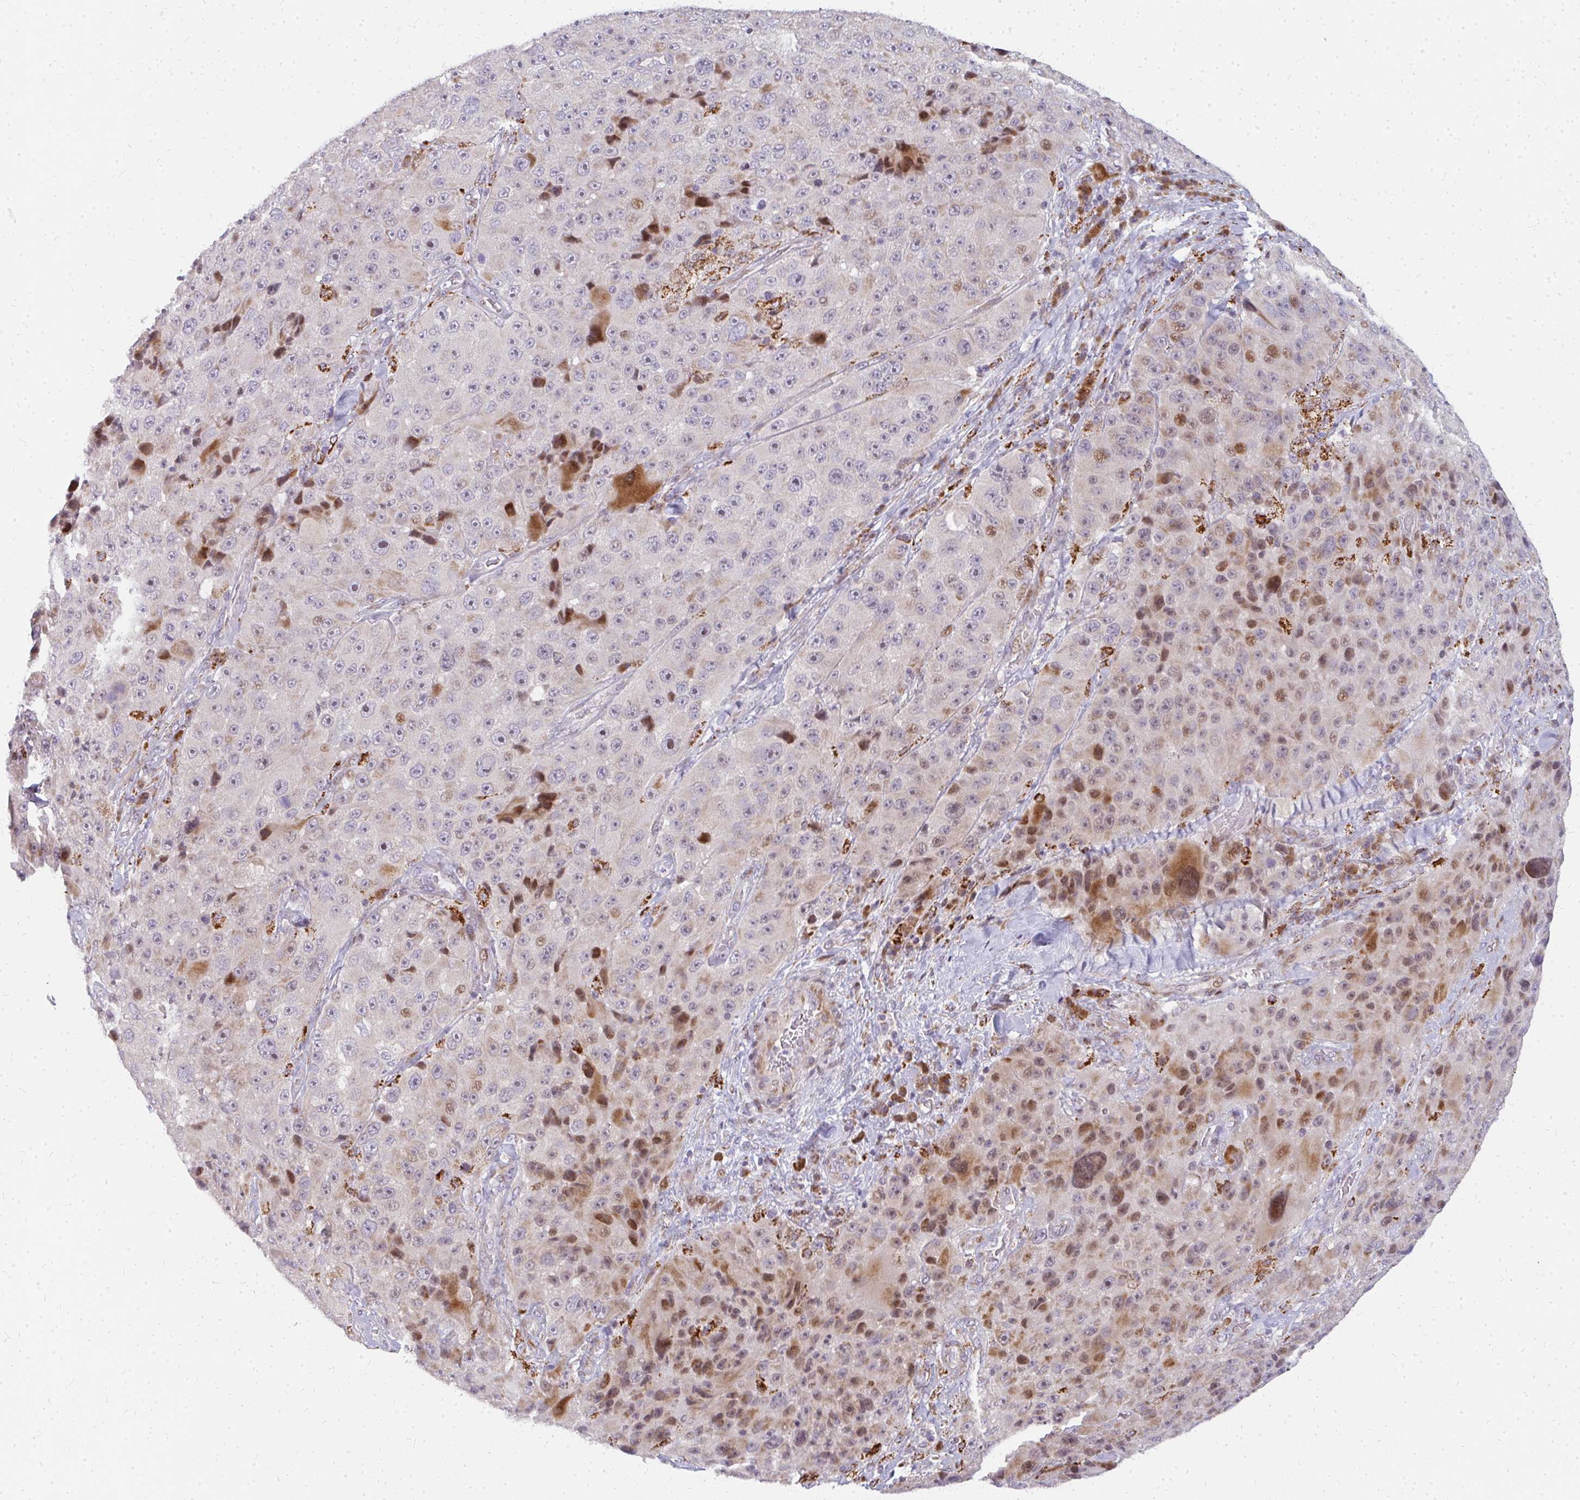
{"staining": {"intensity": "moderate", "quantity": "25%-75%", "location": "nuclear"}, "tissue": "melanoma", "cell_type": "Tumor cells", "image_type": "cancer", "snomed": [{"axis": "morphology", "description": "Malignant melanoma, Metastatic site"}, {"axis": "topography", "description": "Lymph node"}], "caption": "A histopathology image showing moderate nuclear positivity in approximately 25%-75% of tumor cells in melanoma, as visualized by brown immunohistochemical staining.", "gene": "PLA2G5", "patient": {"sex": "male", "age": 62}}